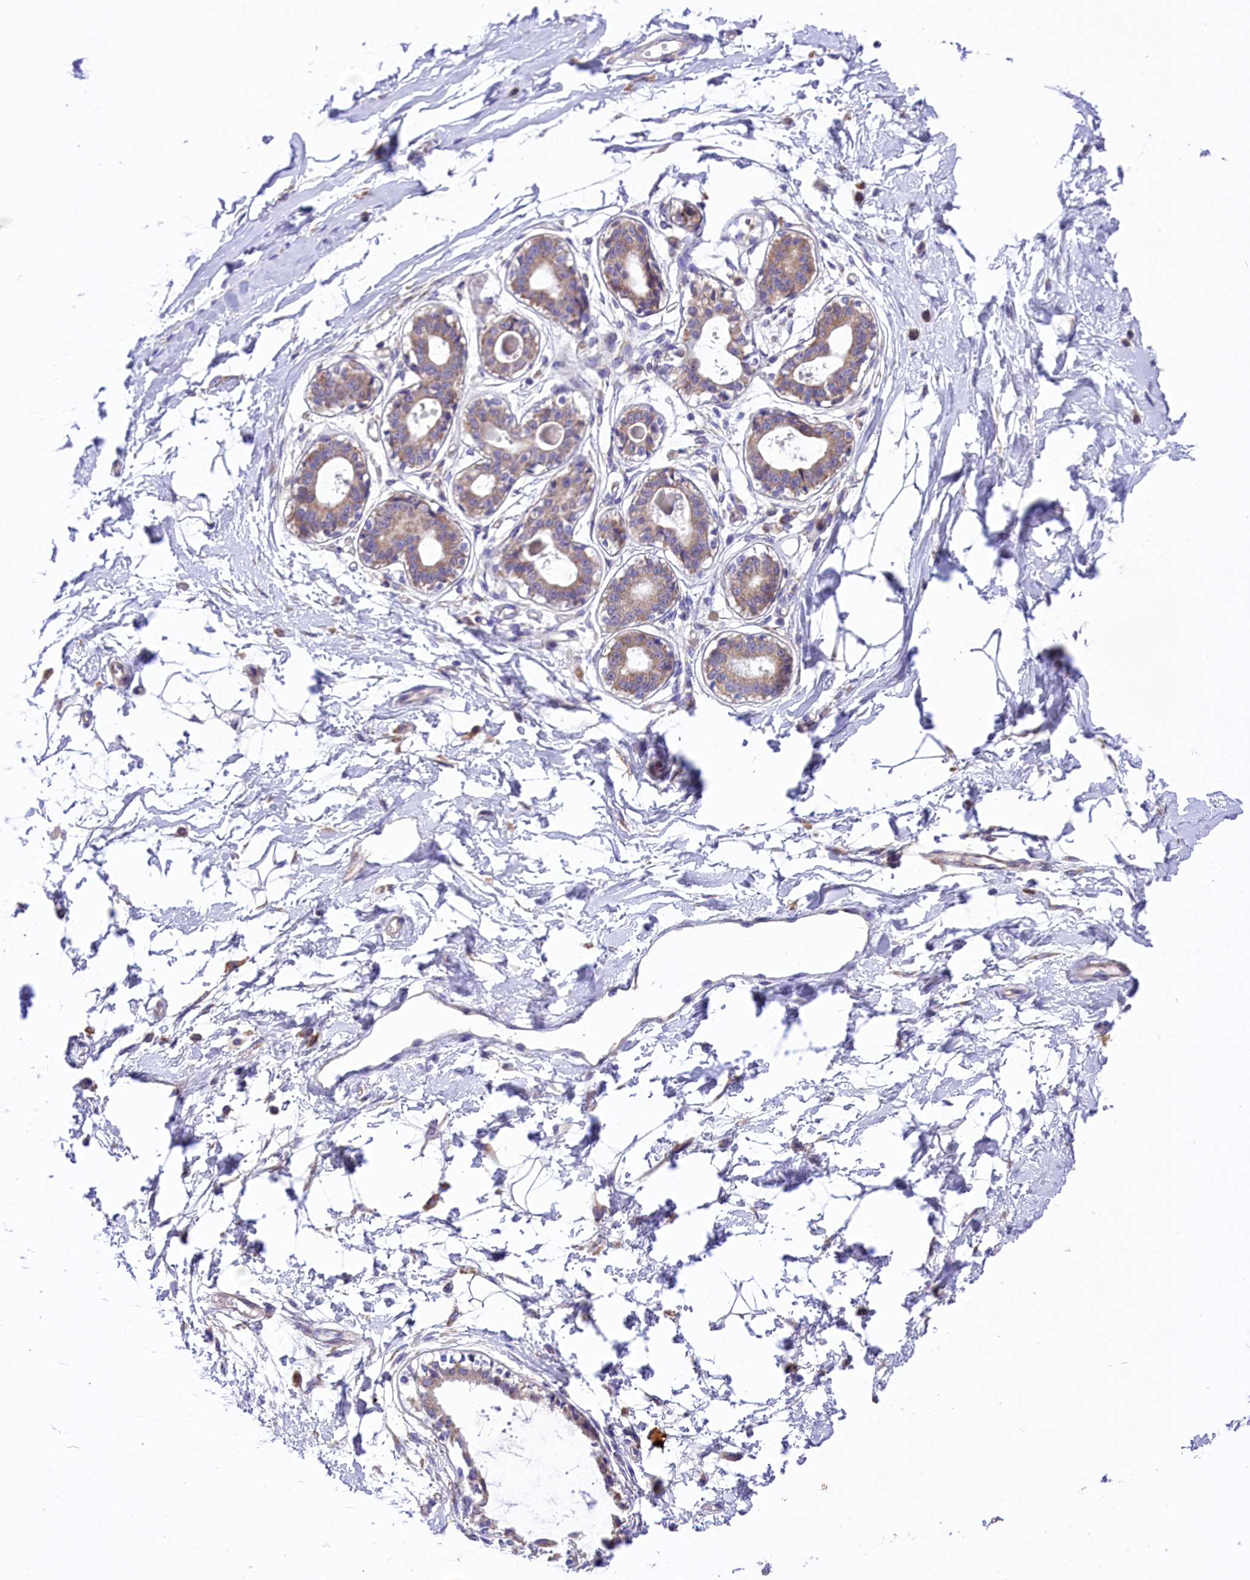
{"staining": {"intensity": "negative", "quantity": "none", "location": "none"}, "tissue": "breast", "cell_type": "Adipocytes", "image_type": "normal", "snomed": [{"axis": "morphology", "description": "Normal tissue, NOS"}, {"axis": "topography", "description": "Breast"}], "caption": "Immunohistochemistry photomicrograph of benign human breast stained for a protein (brown), which displays no staining in adipocytes.", "gene": "DNAJB9", "patient": {"sex": "female", "age": 45}}